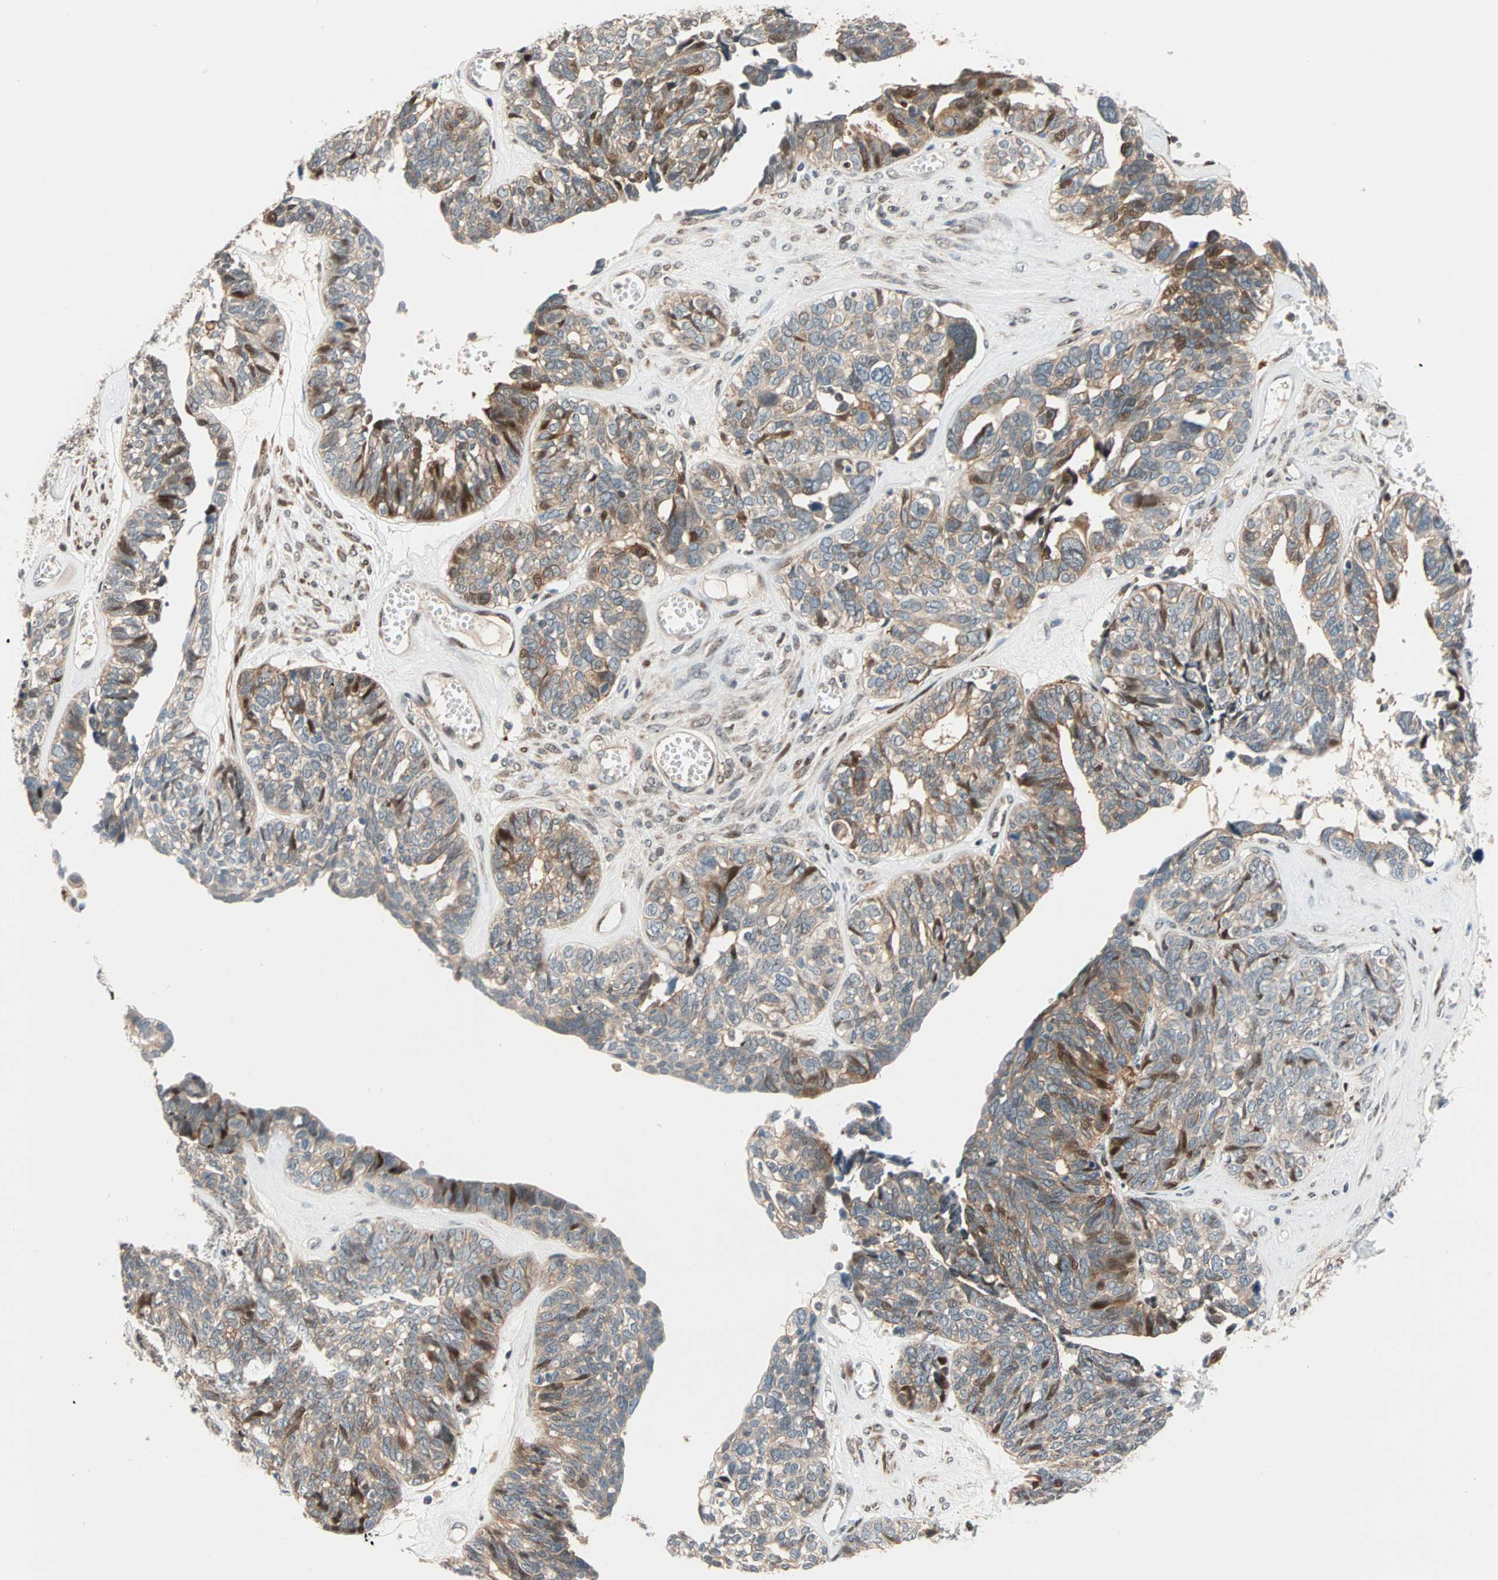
{"staining": {"intensity": "moderate", "quantity": "25%-75%", "location": "cytoplasmic/membranous,nuclear"}, "tissue": "ovarian cancer", "cell_type": "Tumor cells", "image_type": "cancer", "snomed": [{"axis": "morphology", "description": "Cystadenocarcinoma, serous, NOS"}, {"axis": "topography", "description": "Ovary"}], "caption": "Immunohistochemistry (IHC) histopathology image of neoplastic tissue: ovarian cancer (serous cystadenocarcinoma) stained using IHC shows medium levels of moderate protein expression localized specifically in the cytoplasmic/membranous and nuclear of tumor cells, appearing as a cytoplasmic/membranous and nuclear brown color.", "gene": "HECW1", "patient": {"sex": "female", "age": 79}}